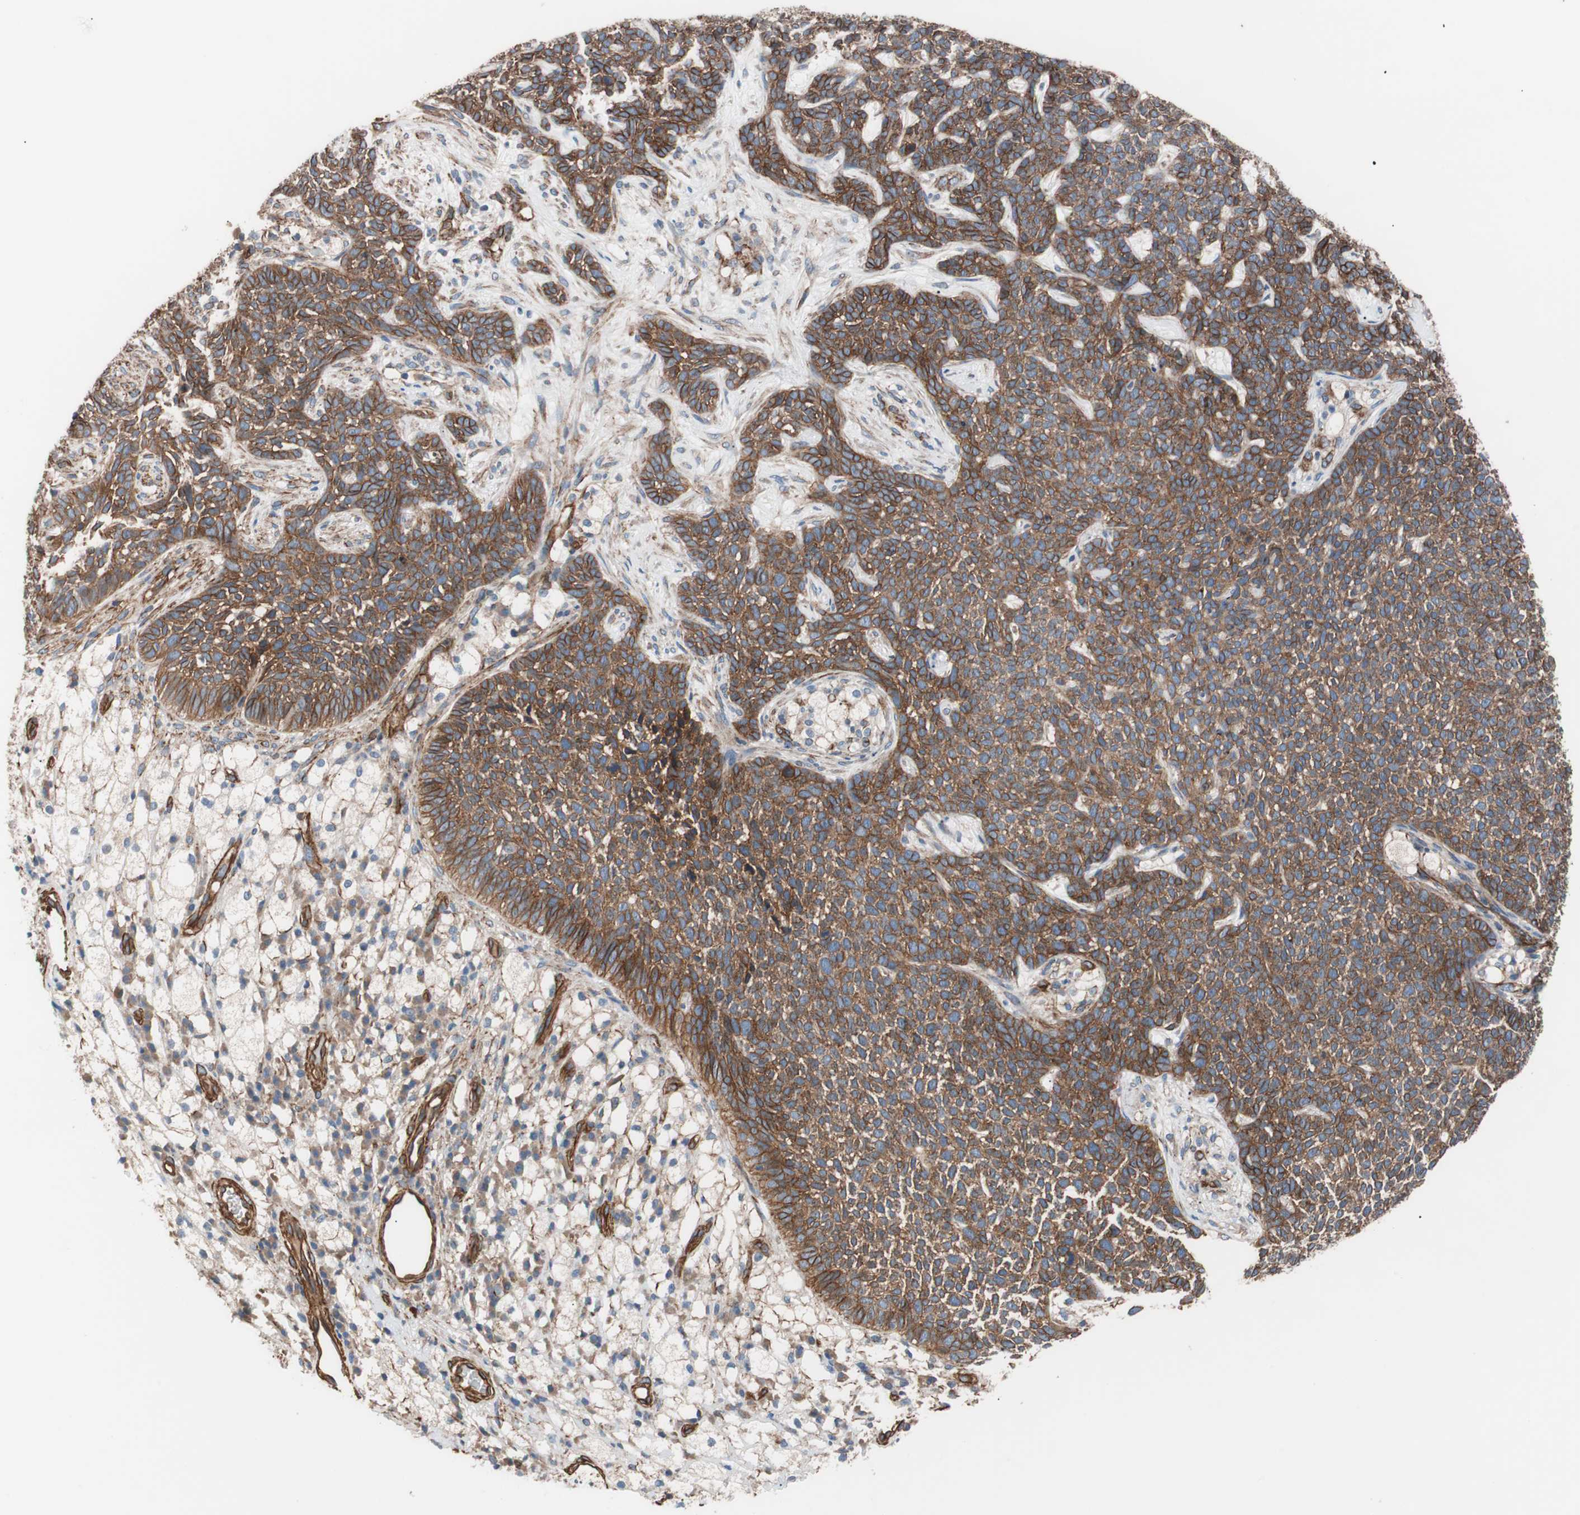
{"staining": {"intensity": "moderate", "quantity": ">75%", "location": "cytoplasmic/membranous"}, "tissue": "skin cancer", "cell_type": "Tumor cells", "image_type": "cancer", "snomed": [{"axis": "morphology", "description": "Basal cell carcinoma"}, {"axis": "topography", "description": "Skin"}], "caption": "Skin cancer (basal cell carcinoma) was stained to show a protein in brown. There is medium levels of moderate cytoplasmic/membranous staining in approximately >75% of tumor cells.", "gene": "SPINT1", "patient": {"sex": "female", "age": 84}}